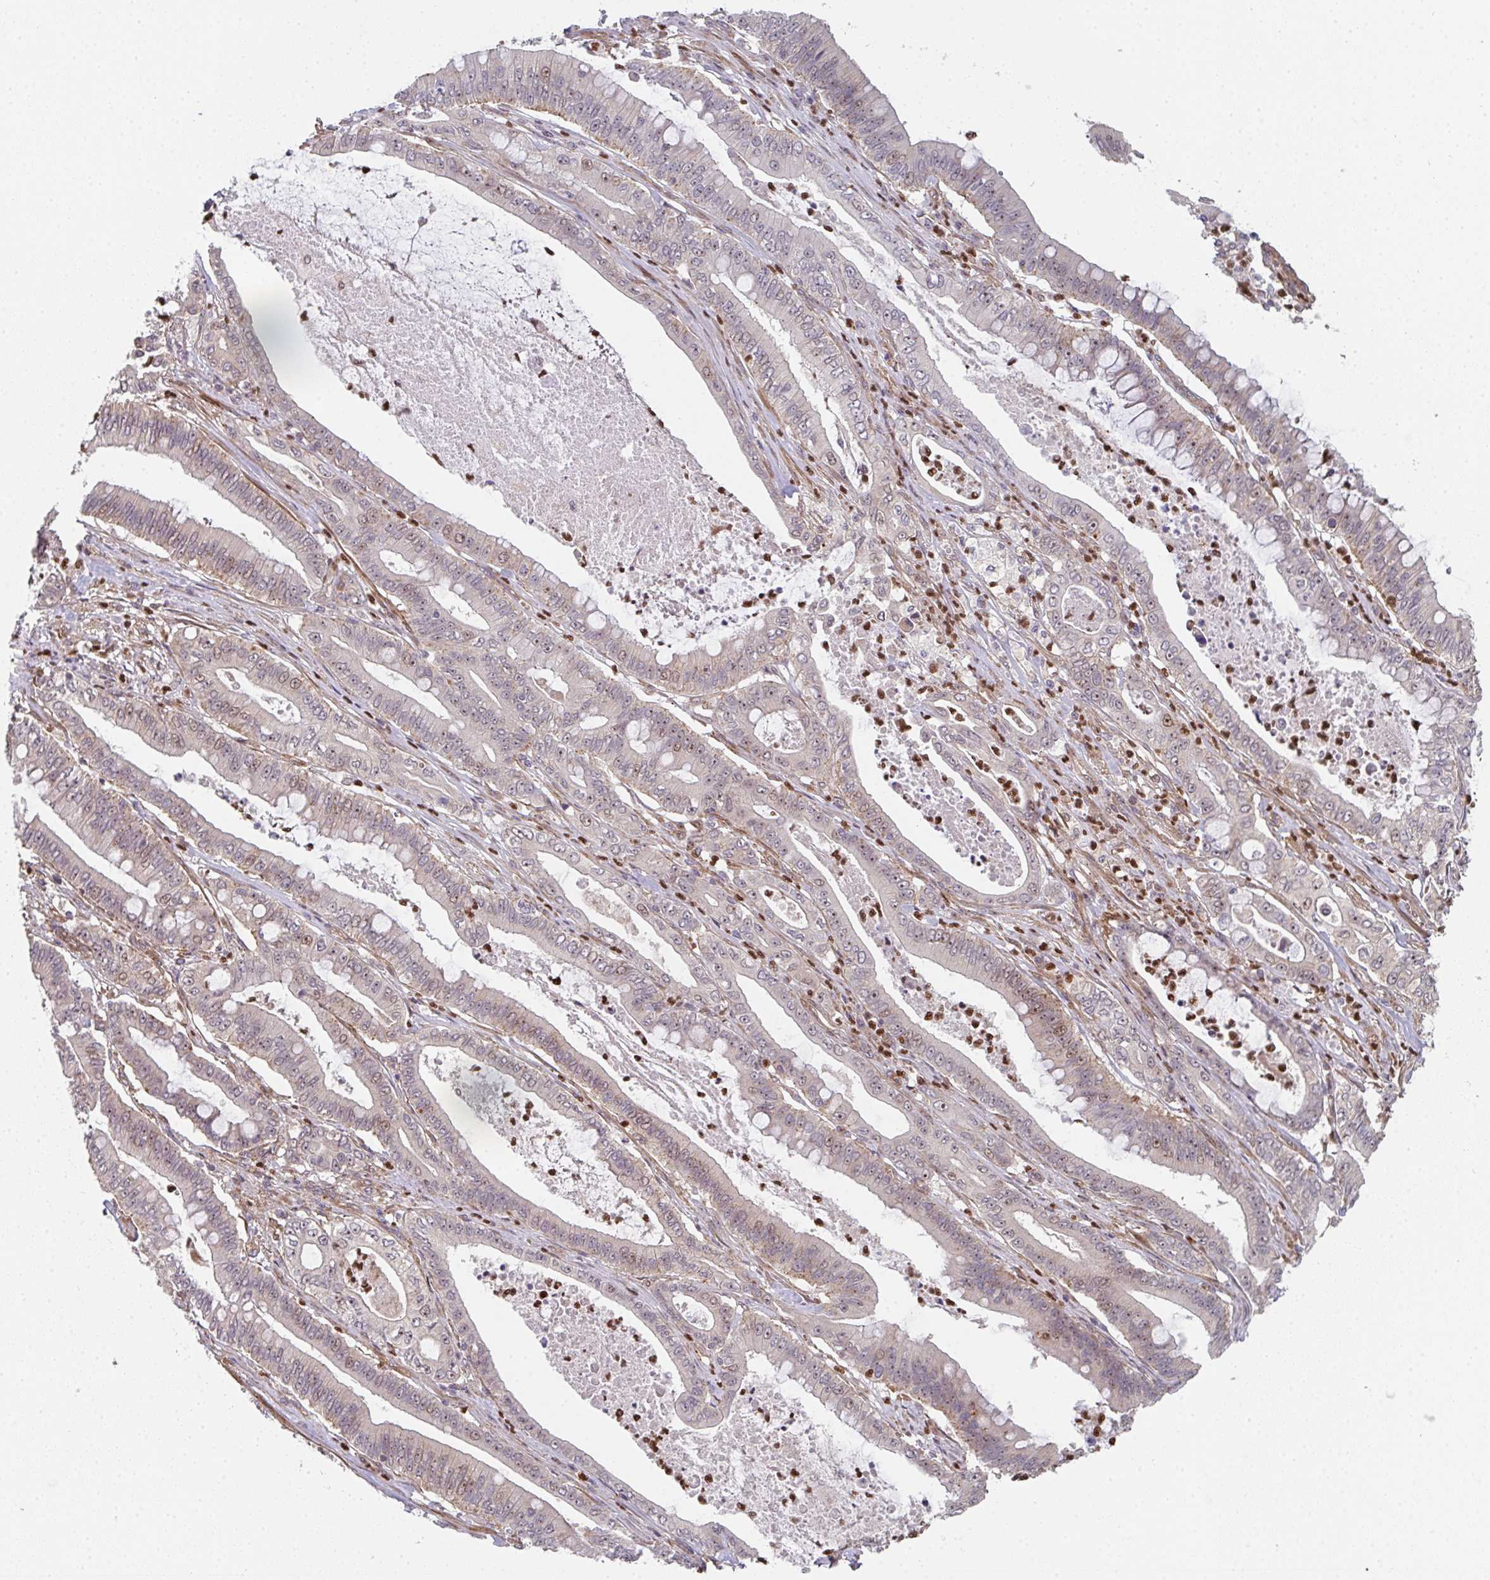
{"staining": {"intensity": "weak", "quantity": "<25%", "location": "nuclear"}, "tissue": "pancreatic cancer", "cell_type": "Tumor cells", "image_type": "cancer", "snomed": [{"axis": "morphology", "description": "Adenocarcinoma, NOS"}, {"axis": "topography", "description": "Pancreas"}], "caption": "This is an immunohistochemistry (IHC) micrograph of pancreatic cancer. There is no positivity in tumor cells.", "gene": "SIMC1", "patient": {"sex": "male", "age": 71}}